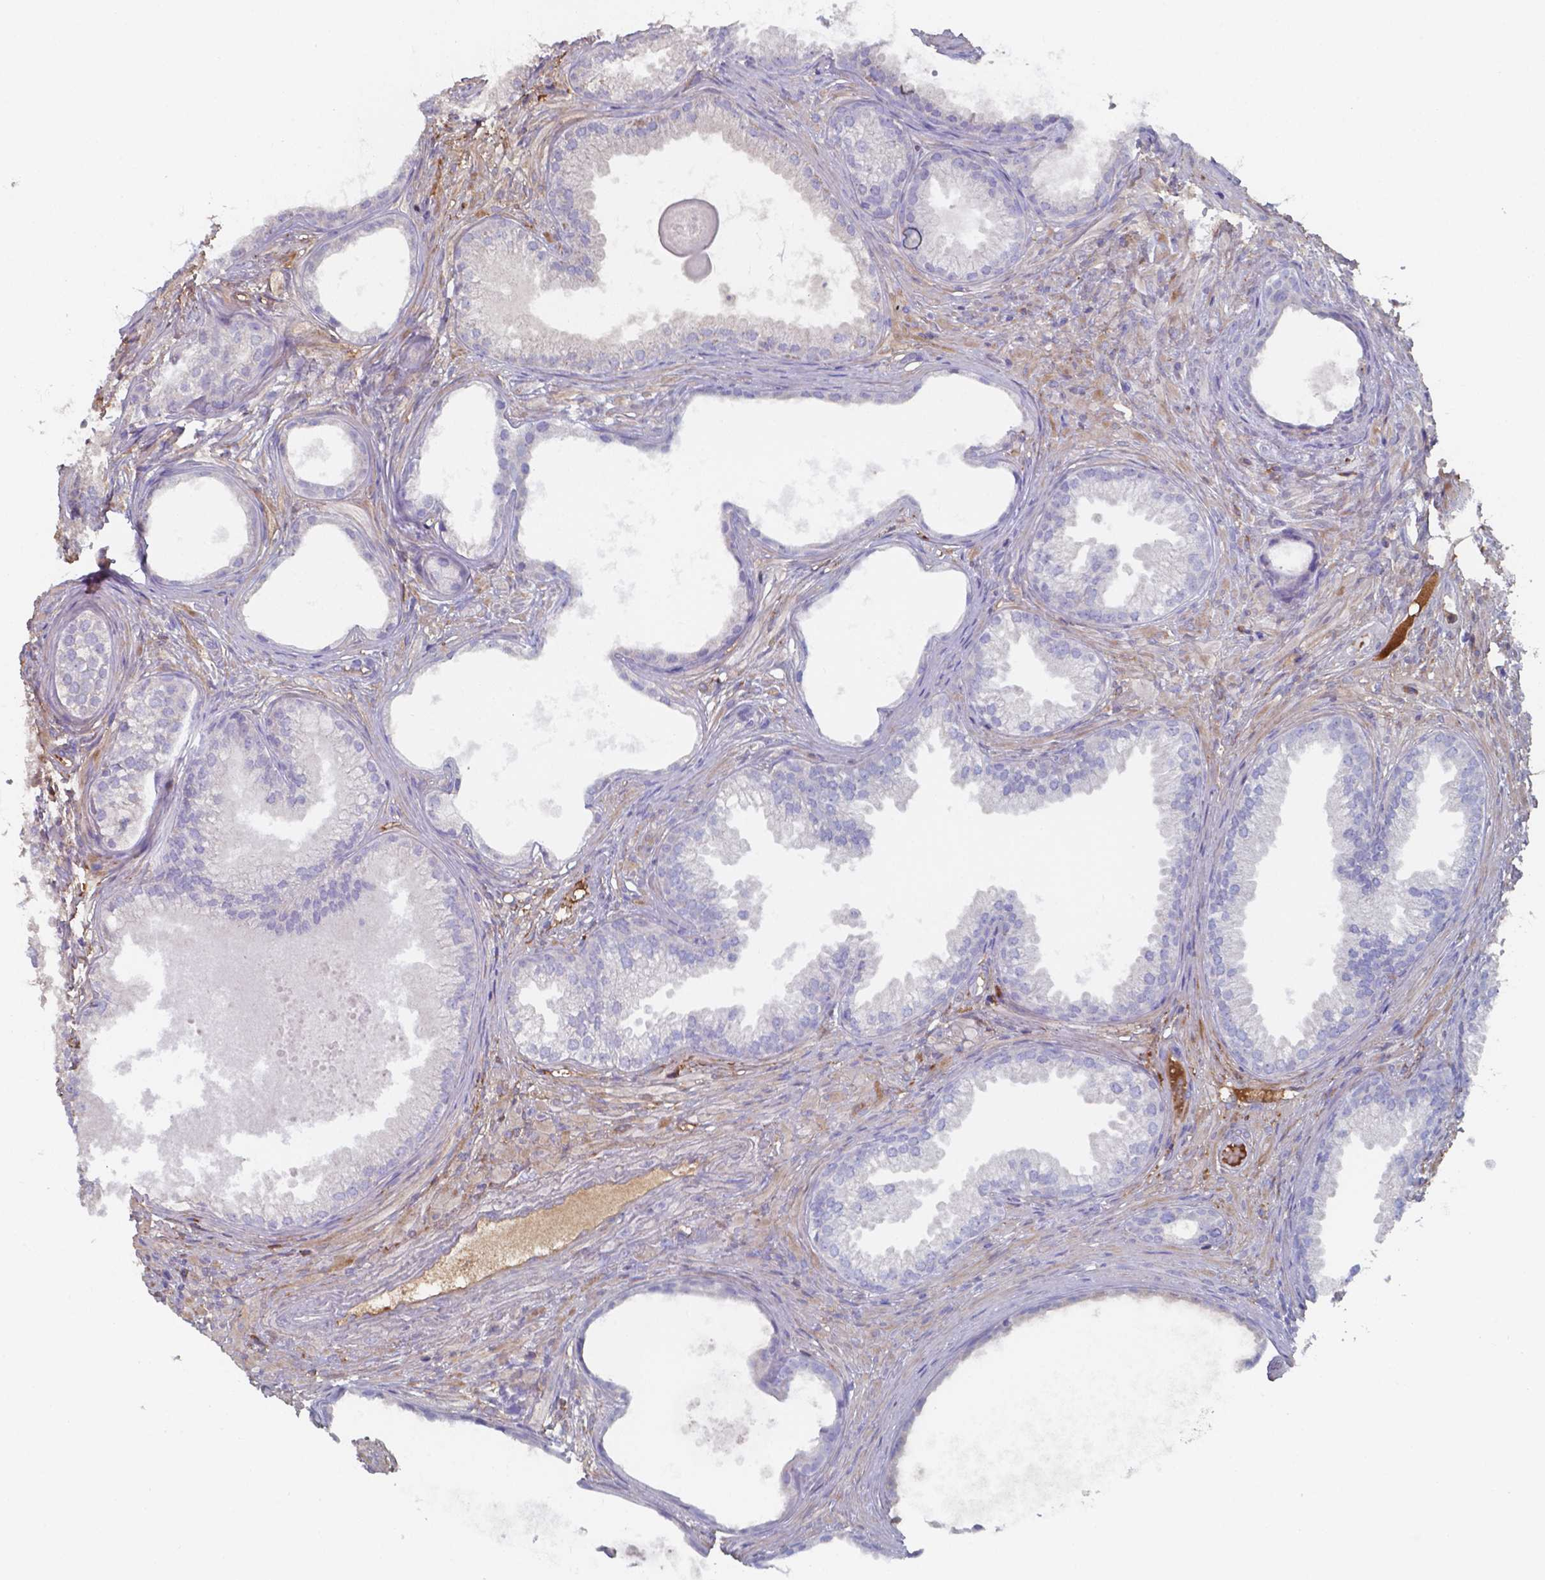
{"staining": {"intensity": "negative", "quantity": "none", "location": "none"}, "tissue": "prostate cancer", "cell_type": "Tumor cells", "image_type": "cancer", "snomed": [{"axis": "morphology", "description": "Adenocarcinoma, High grade"}, {"axis": "topography", "description": "Prostate"}], "caption": "This is an IHC histopathology image of human high-grade adenocarcinoma (prostate). There is no positivity in tumor cells.", "gene": "BTBD17", "patient": {"sex": "male", "age": 83}}